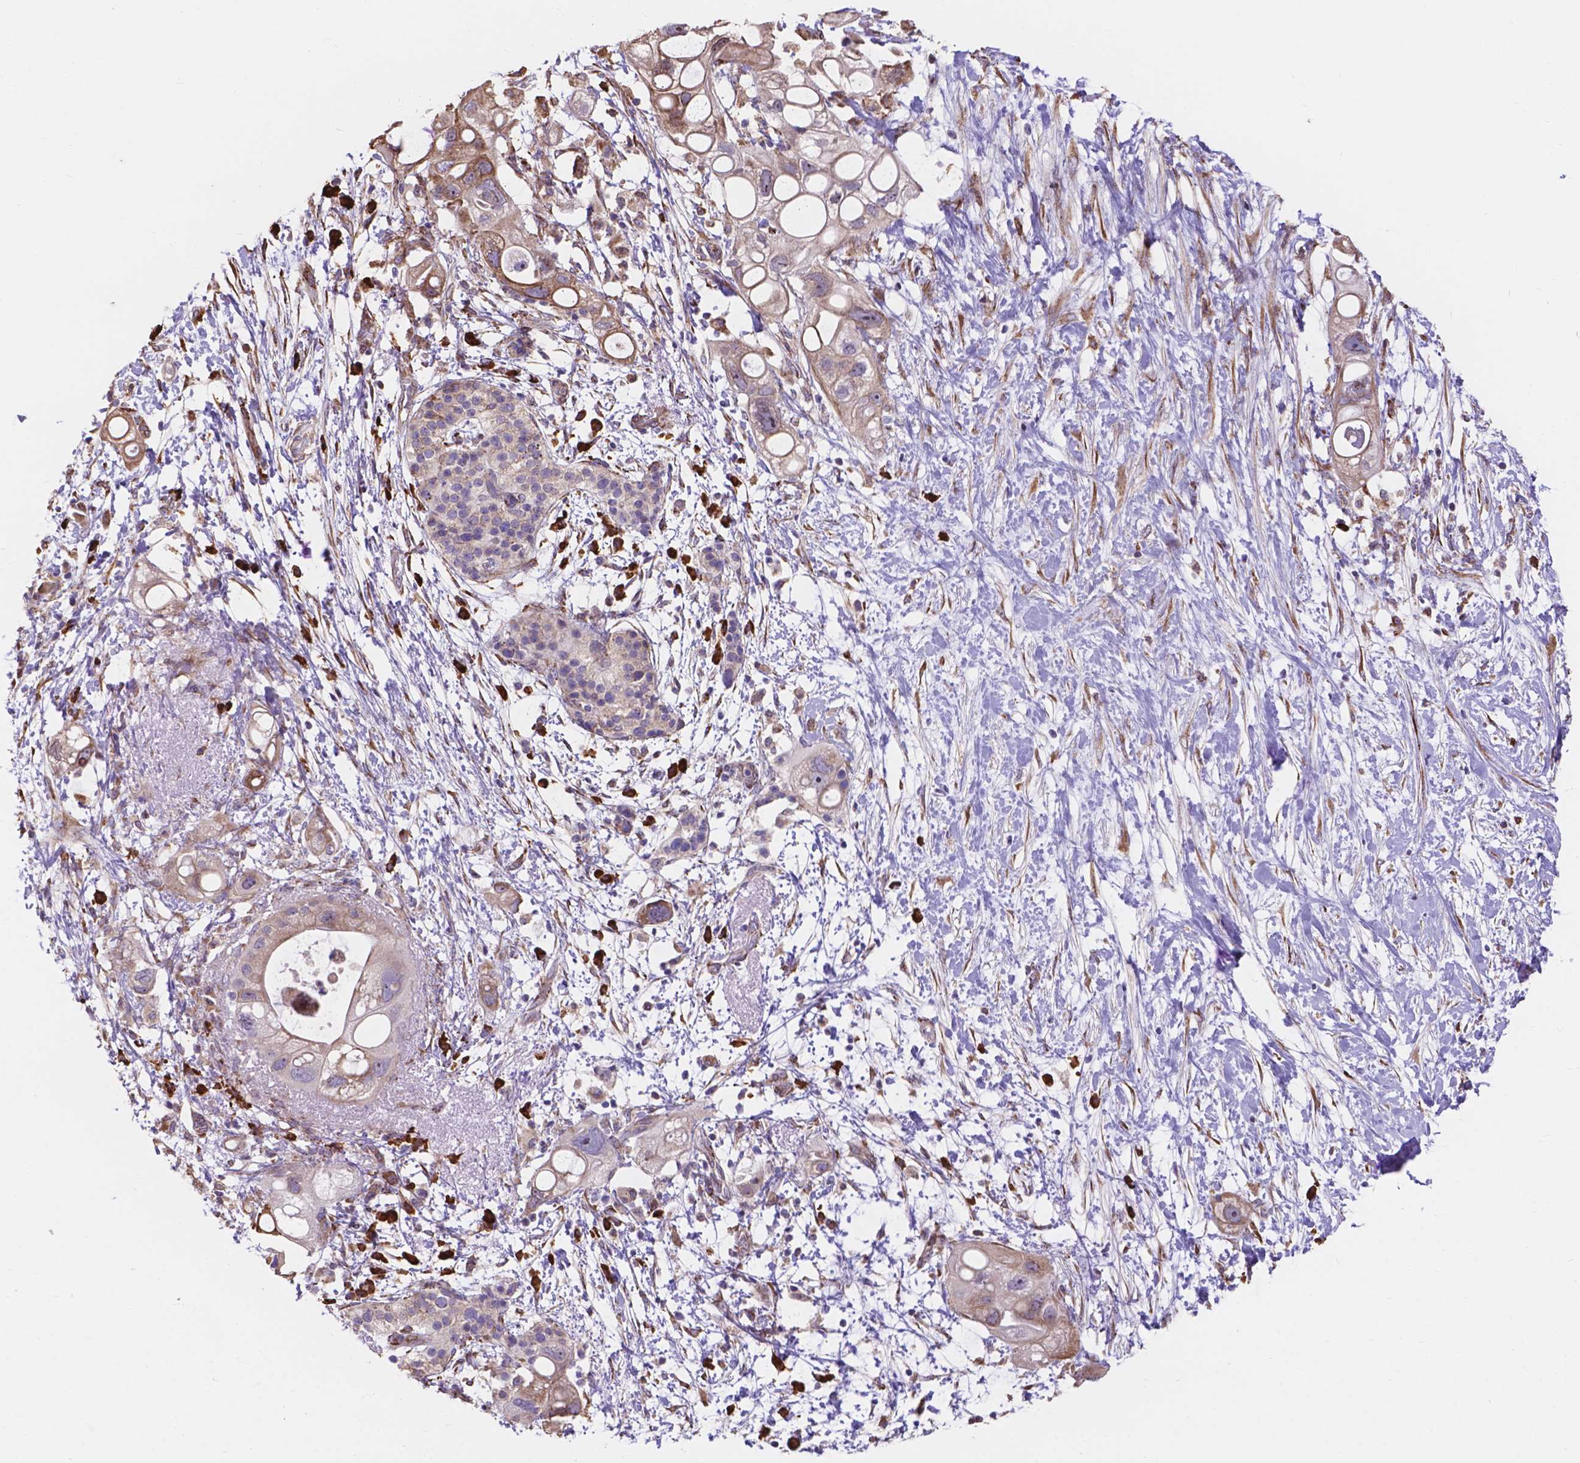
{"staining": {"intensity": "moderate", "quantity": "25%-75%", "location": "cytoplasmic/membranous"}, "tissue": "pancreatic cancer", "cell_type": "Tumor cells", "image_type": "cancer", "snomed": [{"axis": "morphology", "description": "Adenocarcinoma, NOS"}, {"axis": "topography", "description": "Pancreas"}], "caption": "Tumor cells reveal moderate cytoplasmic/membranous expression in about 25%-75% of cells in pancreatic cancer (adenocarcinoma).", "gene": "IPO11", "patient": {"sex": "female", "age": 72}}